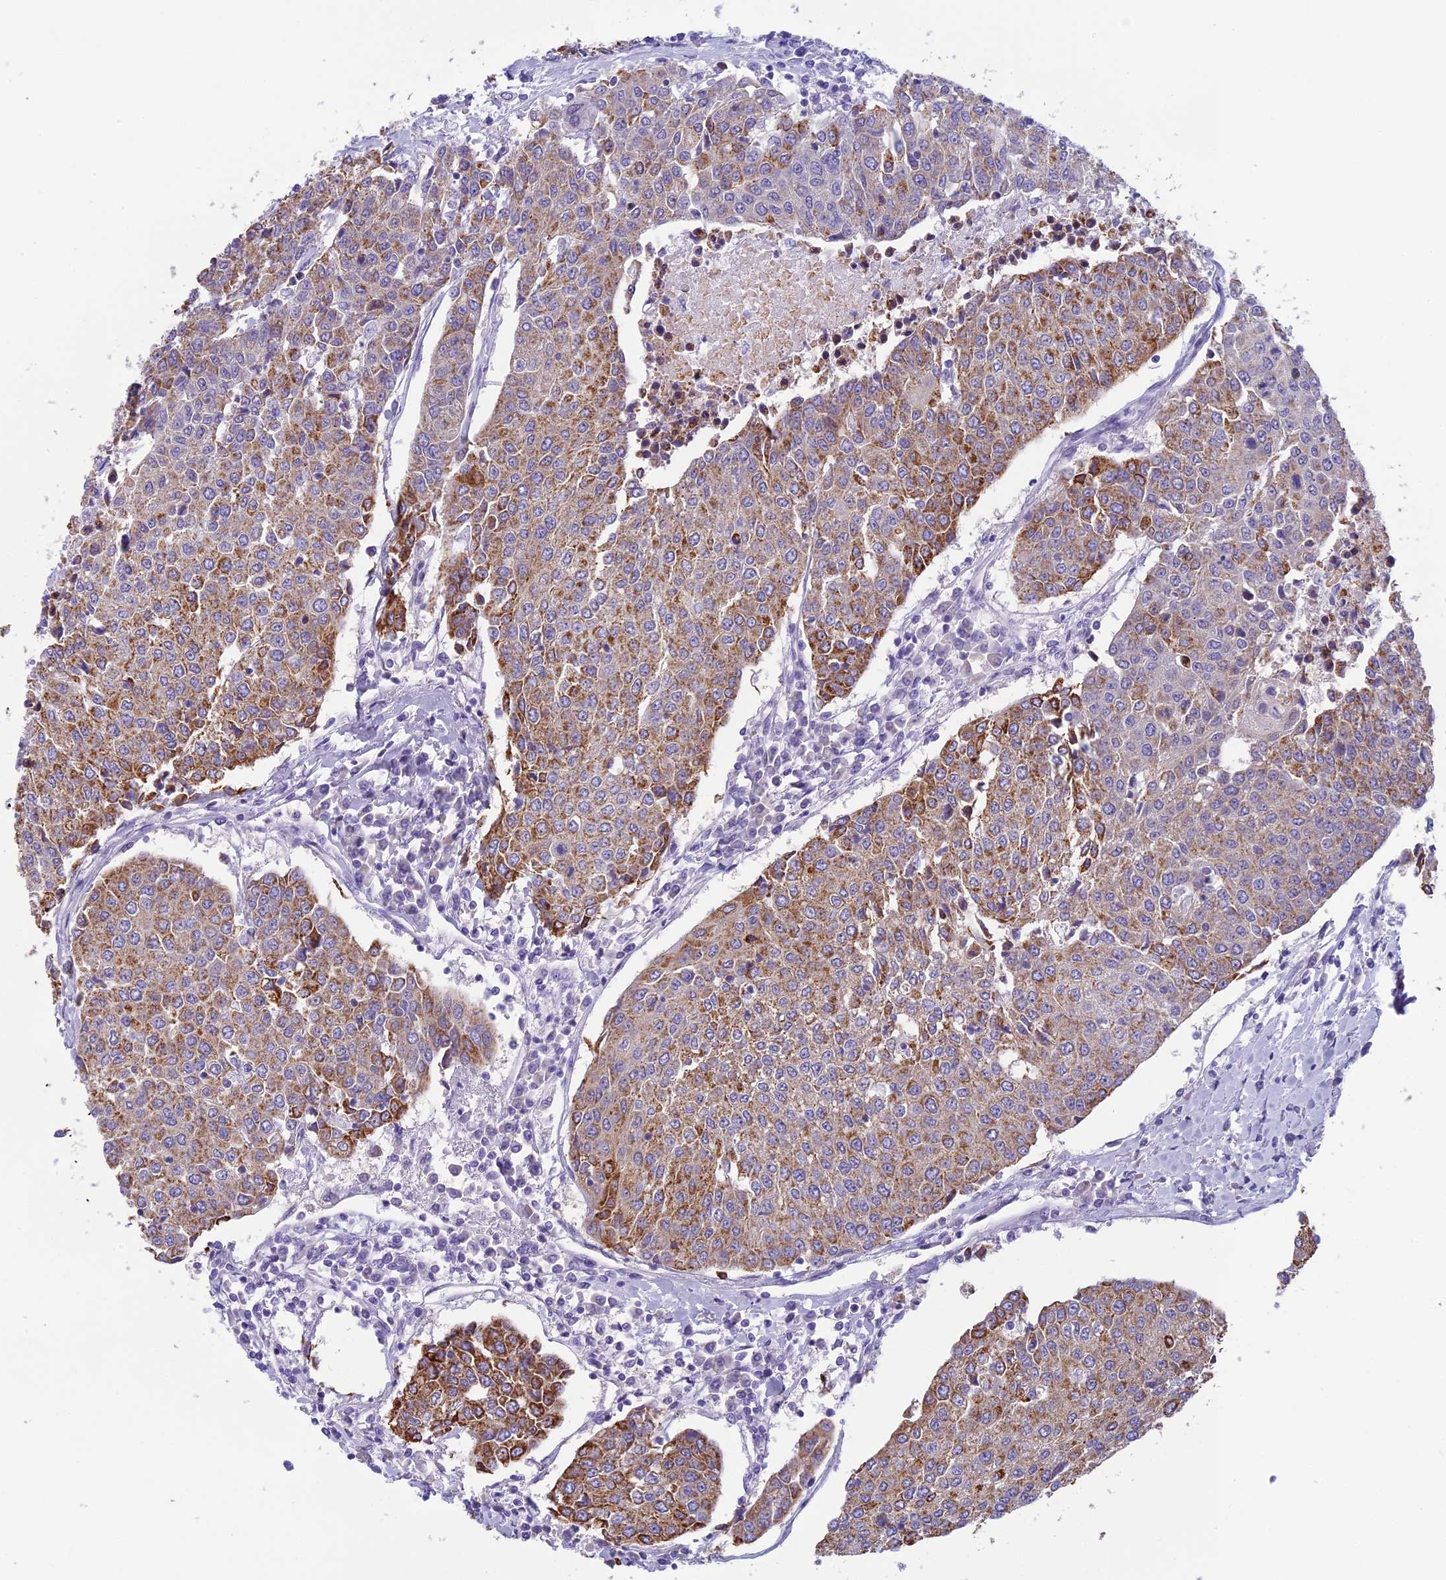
{"staining": {"intensity": "moderate", "quantity": "25%-75%", "location": "cytoplasmic/membranous"}, "tissue": "urothelial cancer", "cell_type": "Tumor cells", "image_type": "cancer", "snomed": [{"axis": "morphology", "description": "Urothelial carcinoma, High grade"}, {"axis": "topography", "description": "Urinary bladder"}], "caption": "Immunohistochemistry micrograph of human high-grade urothelial carcinoma stained for a protein (brown), which exhibits medium levels of moderate cytoplasmic/membranous expression in approximately 25%-75% of tumor cells.", "gene": "ARHGEF37", "patient": {"sex": "female", "age": 85}}